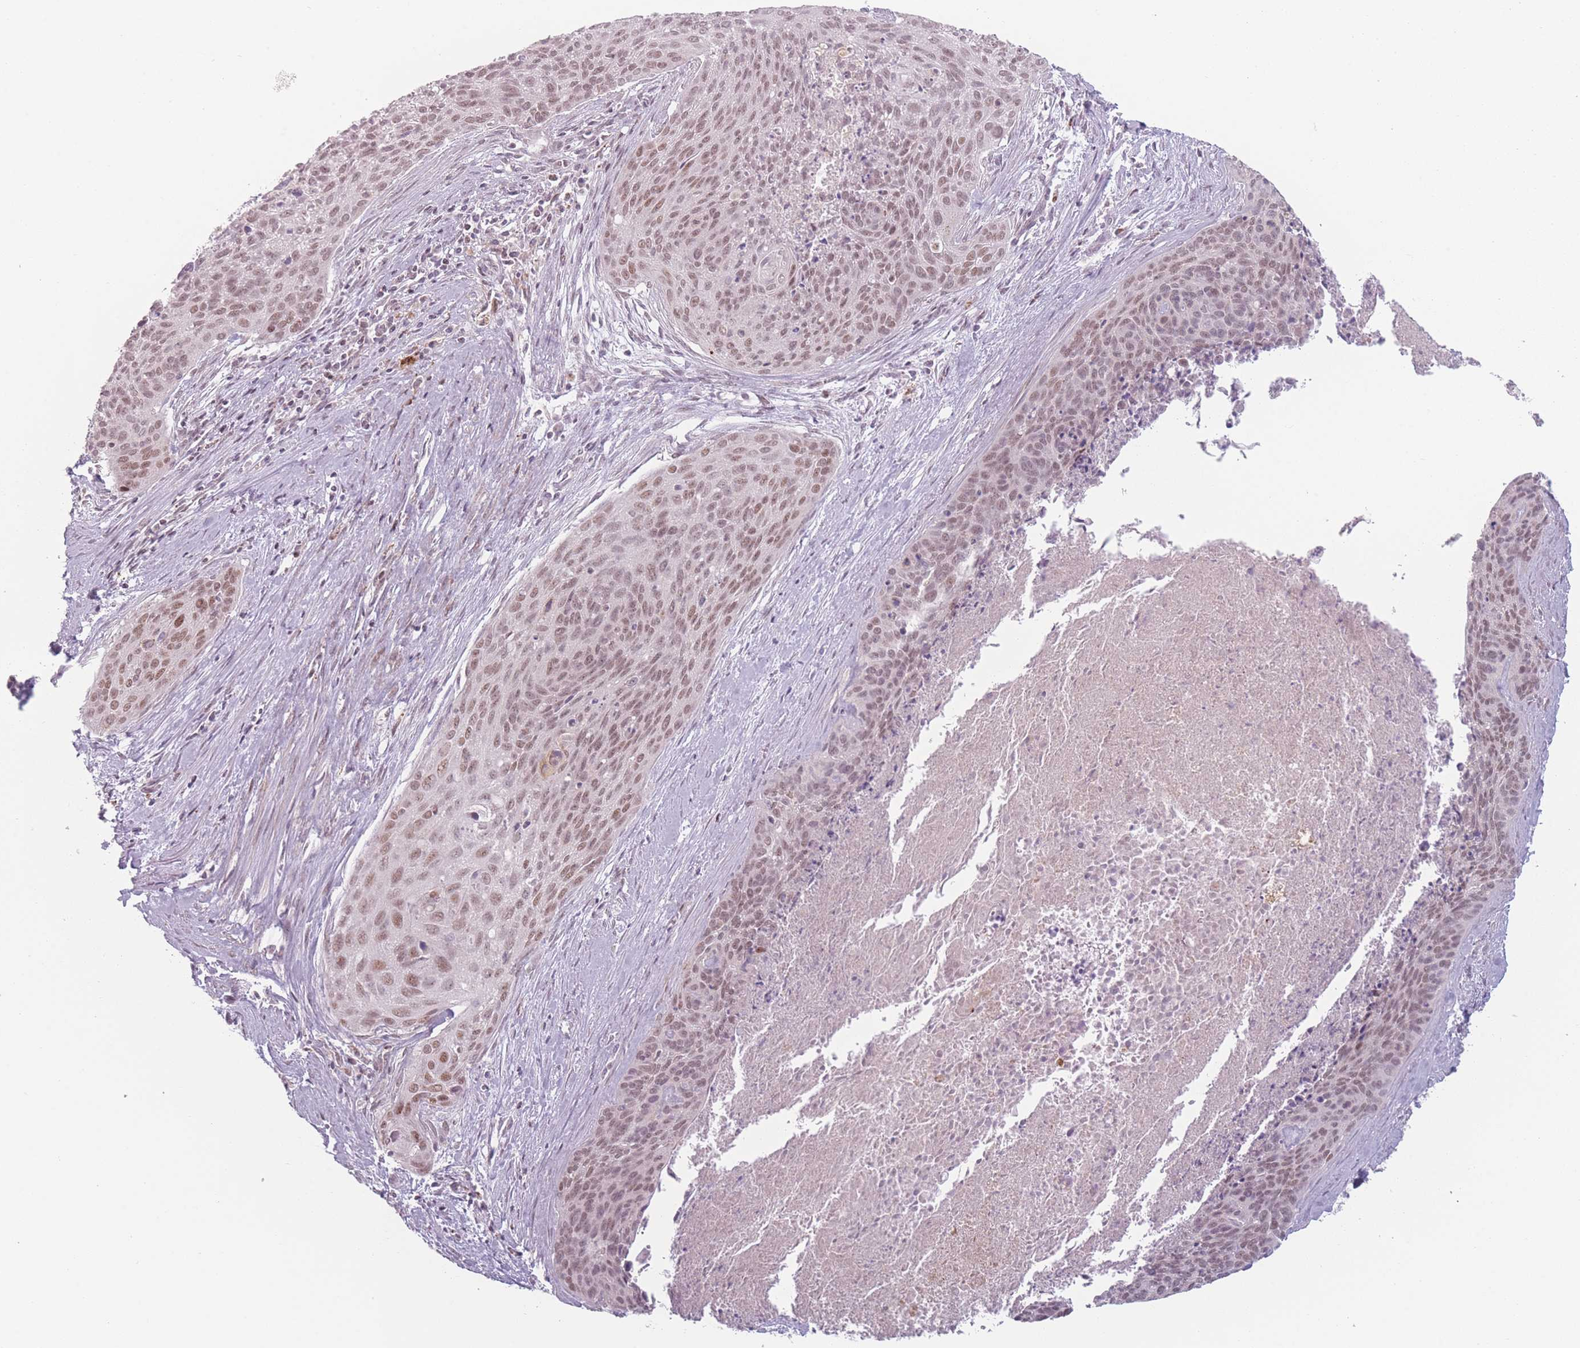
{"staining": {"intensity": "moderate", "quantity": ">75%", "location": "nuclear"}, "tissue": "cervical cancer", "cell_type": "Tumor cells", "image_type": "cancer", "snomed": [{"axis": "morphology", "description": "Squamous cell carcinoma, NOS"}, {"axis": "topography", "description": "Cervix"}], "caption": "Immunohistochemical staining of cervical squamous cell carcinoma demonstrates medium levels of moderate nuclear positivity in approximately >75% of tumor cells. Nuclei are stained in blue.", "gene": "OR10C1", "patient": {"sex": "female", "age": 55}}